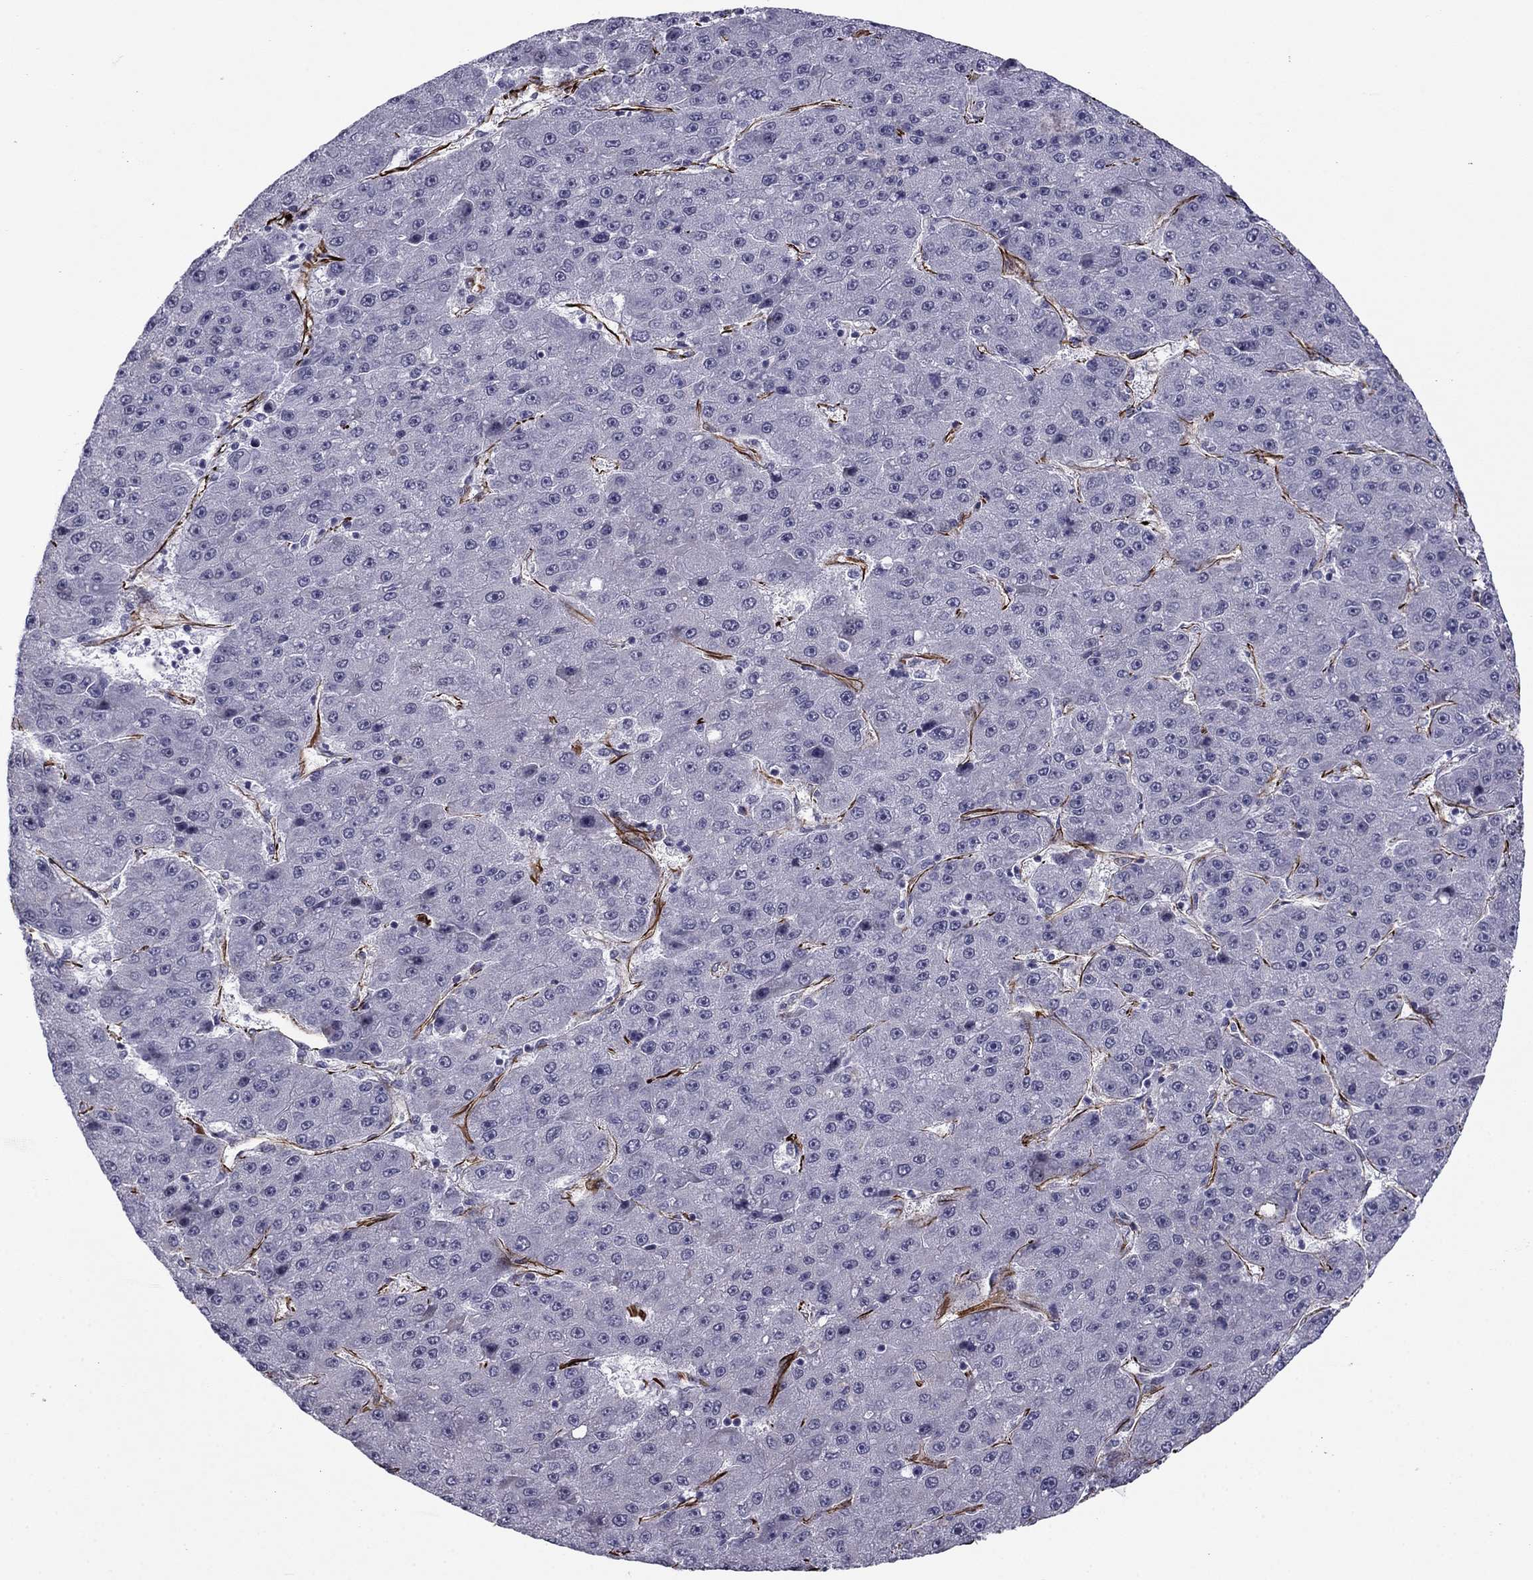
{"staining": {"intensity": "negative", "quantity": "none", "location": "none"}, "tissue": "liver cancer", "cell_type": "Tumor cells", "image_type": "cancer", "snomed": [{"axis": "morphology", "description": "Carcinoma, Hepatocellular, NOS"}, {"axis": "topography", "description": "Liver"}], "caption": "Micrograph shows no significant protein staining in tumor cells of hepatocellular carcinoma (liver).", "gene": "ANKS4B", "patient": {"sex": "male", "age": 67}}